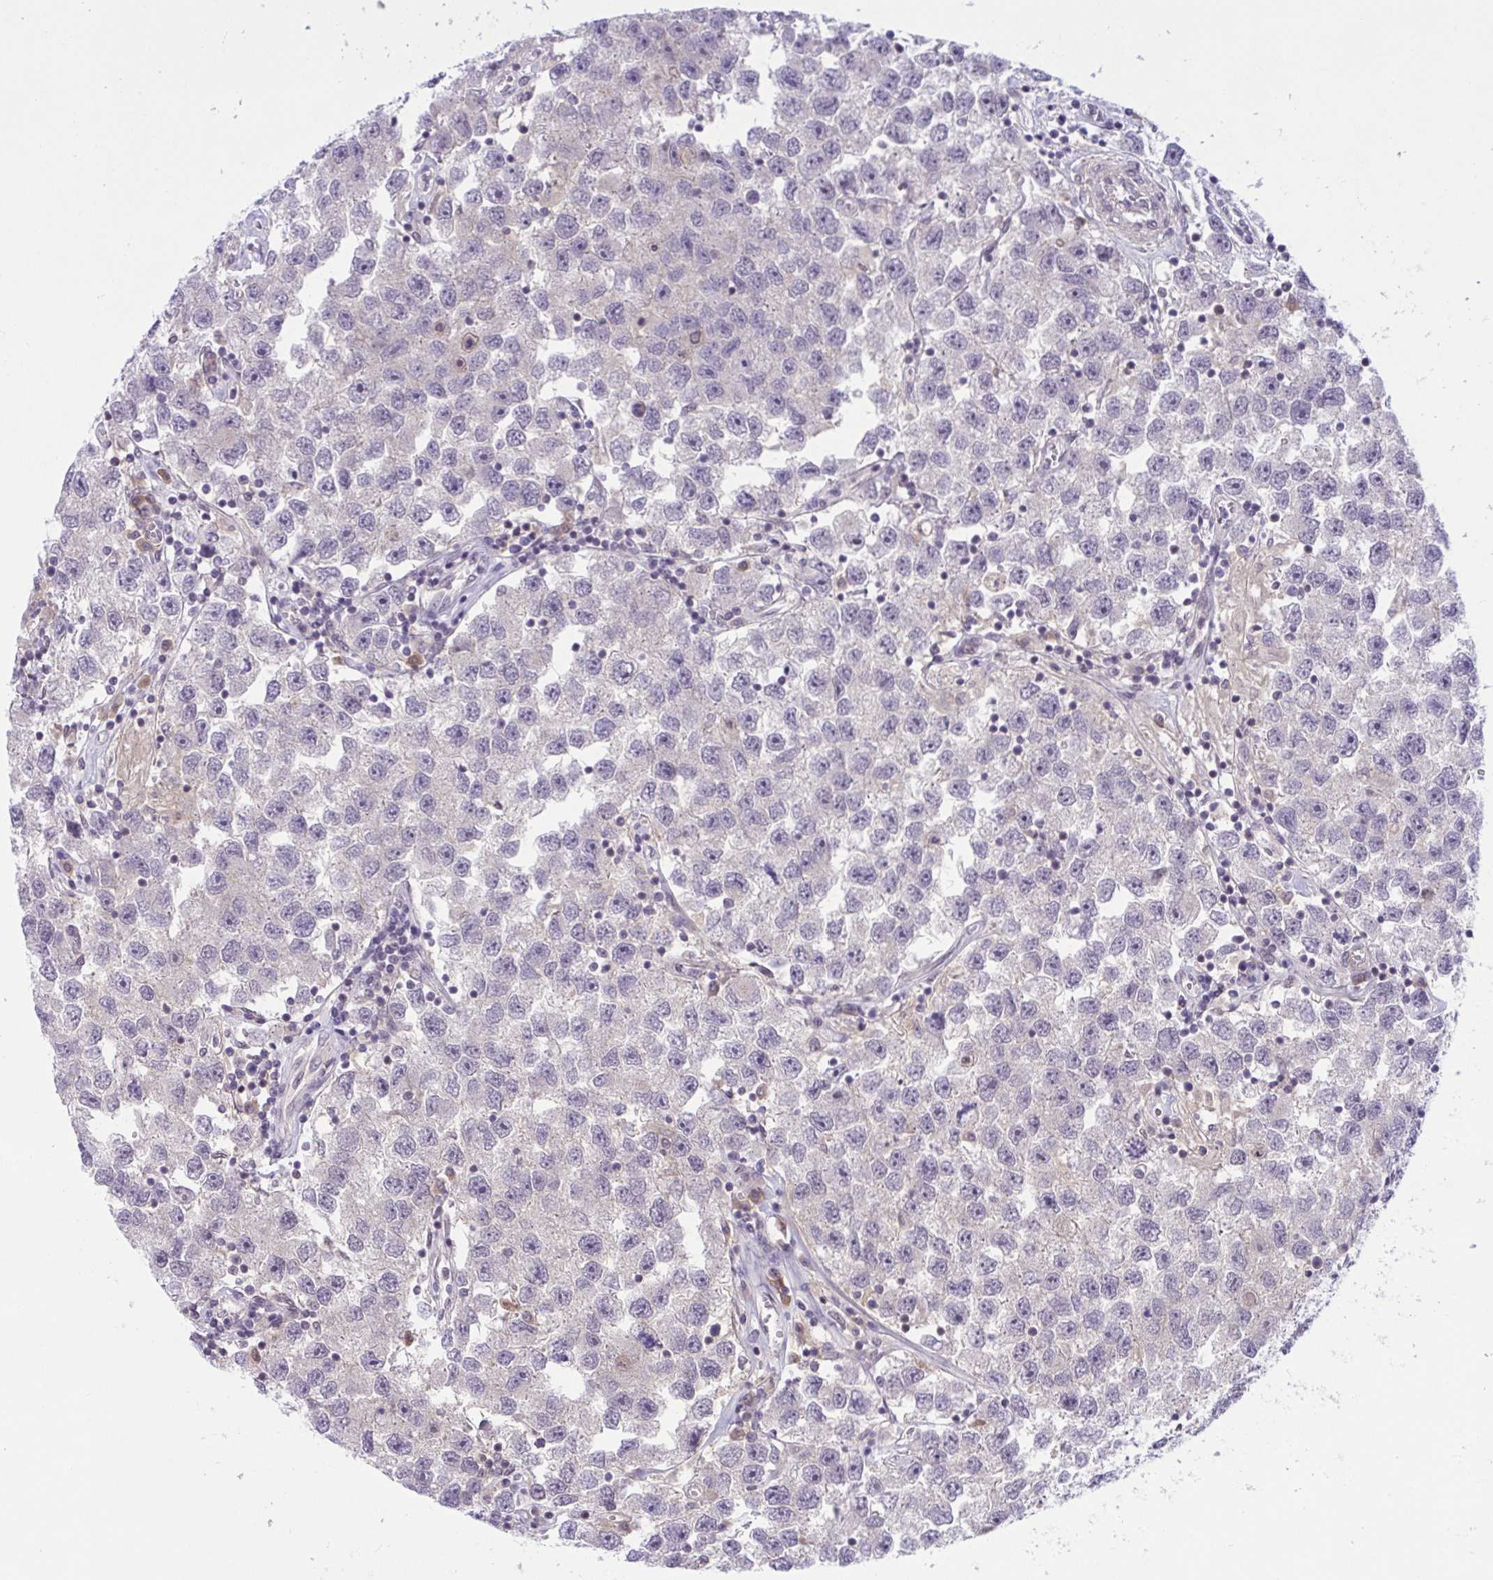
{"staining": {"intensity": "negative", "quantity": "none", "location": "none"}, "tissue": "testis cancer", "cell_type": "Tumor cells", "image_type": "cancer", "snomed": [{"axis": "morphology", "description": "Seminoma, NOS"}, {"axis": "topography", "description": "Testis"}], "caption": "A high-resolution histopathology image shows IHC staining of testis cancer (seminoma), which demonstrates no significant positivity in tumor cells.", "gene": "TTC7B", "patient": {"sex": "male", "age": 26}}